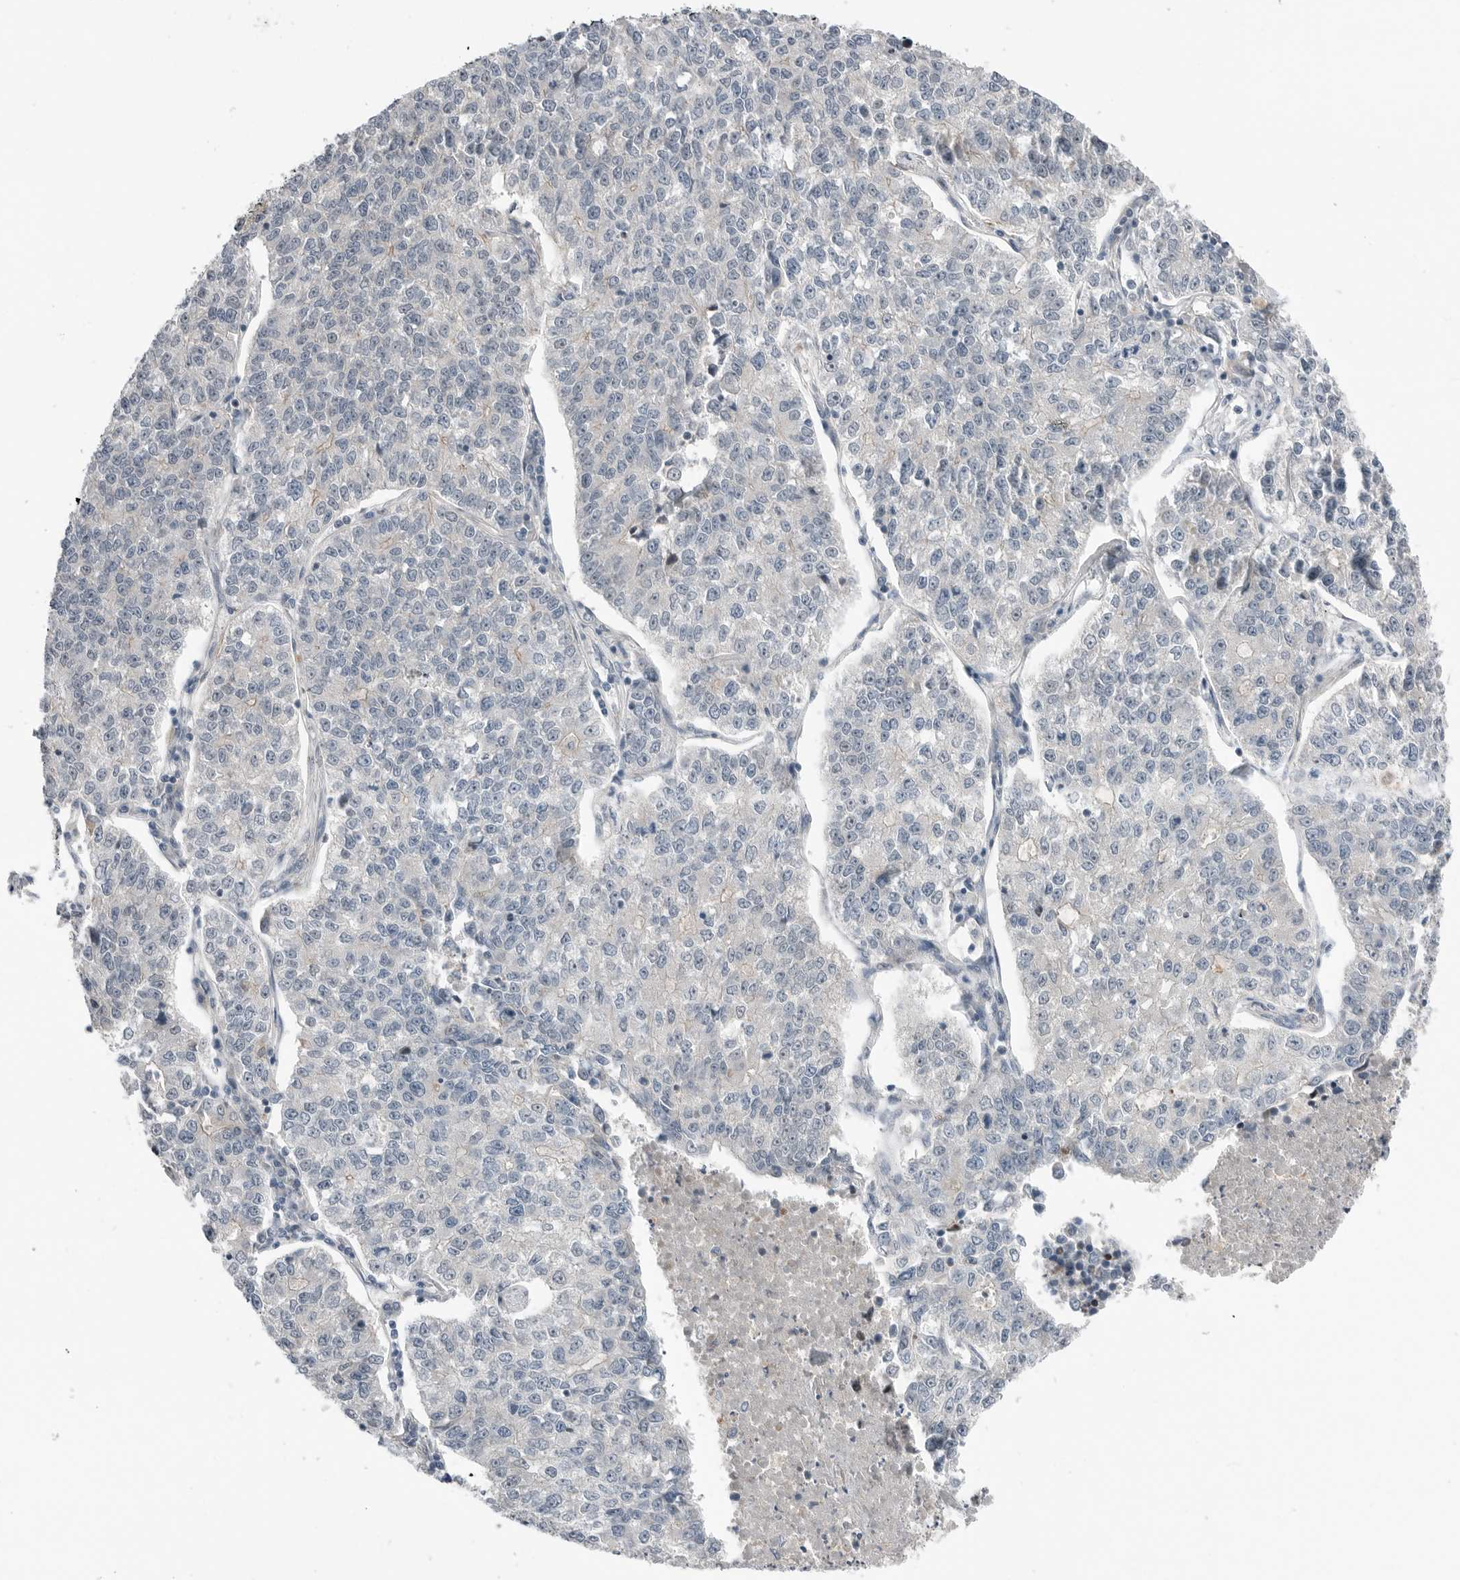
{"staining": {"intensity": "negative", "quantity": "none", "location": "none"}, "tissue": "lung cancer", "cell_type": "Tumor cells", "image_type": "cancer", "snomed": [{"axis": "morphology", "description": "Adenocarcinoma, NOS"}, {"axis": "topography", "description": "Lung"}], "caption": "Immunohistochemistry (IHC) micrograph of neoplastic tissue: lung cancer (adenocarcinoma) stained with DAB (3,3'-diaminobenzidine) displays no significant protein positivity in tumor cells. (Immunohistochemistry, brightfield microscopy, high magnification).", "gene": "NTAQ1", "patient": {"sex": "male", "age": 49}}